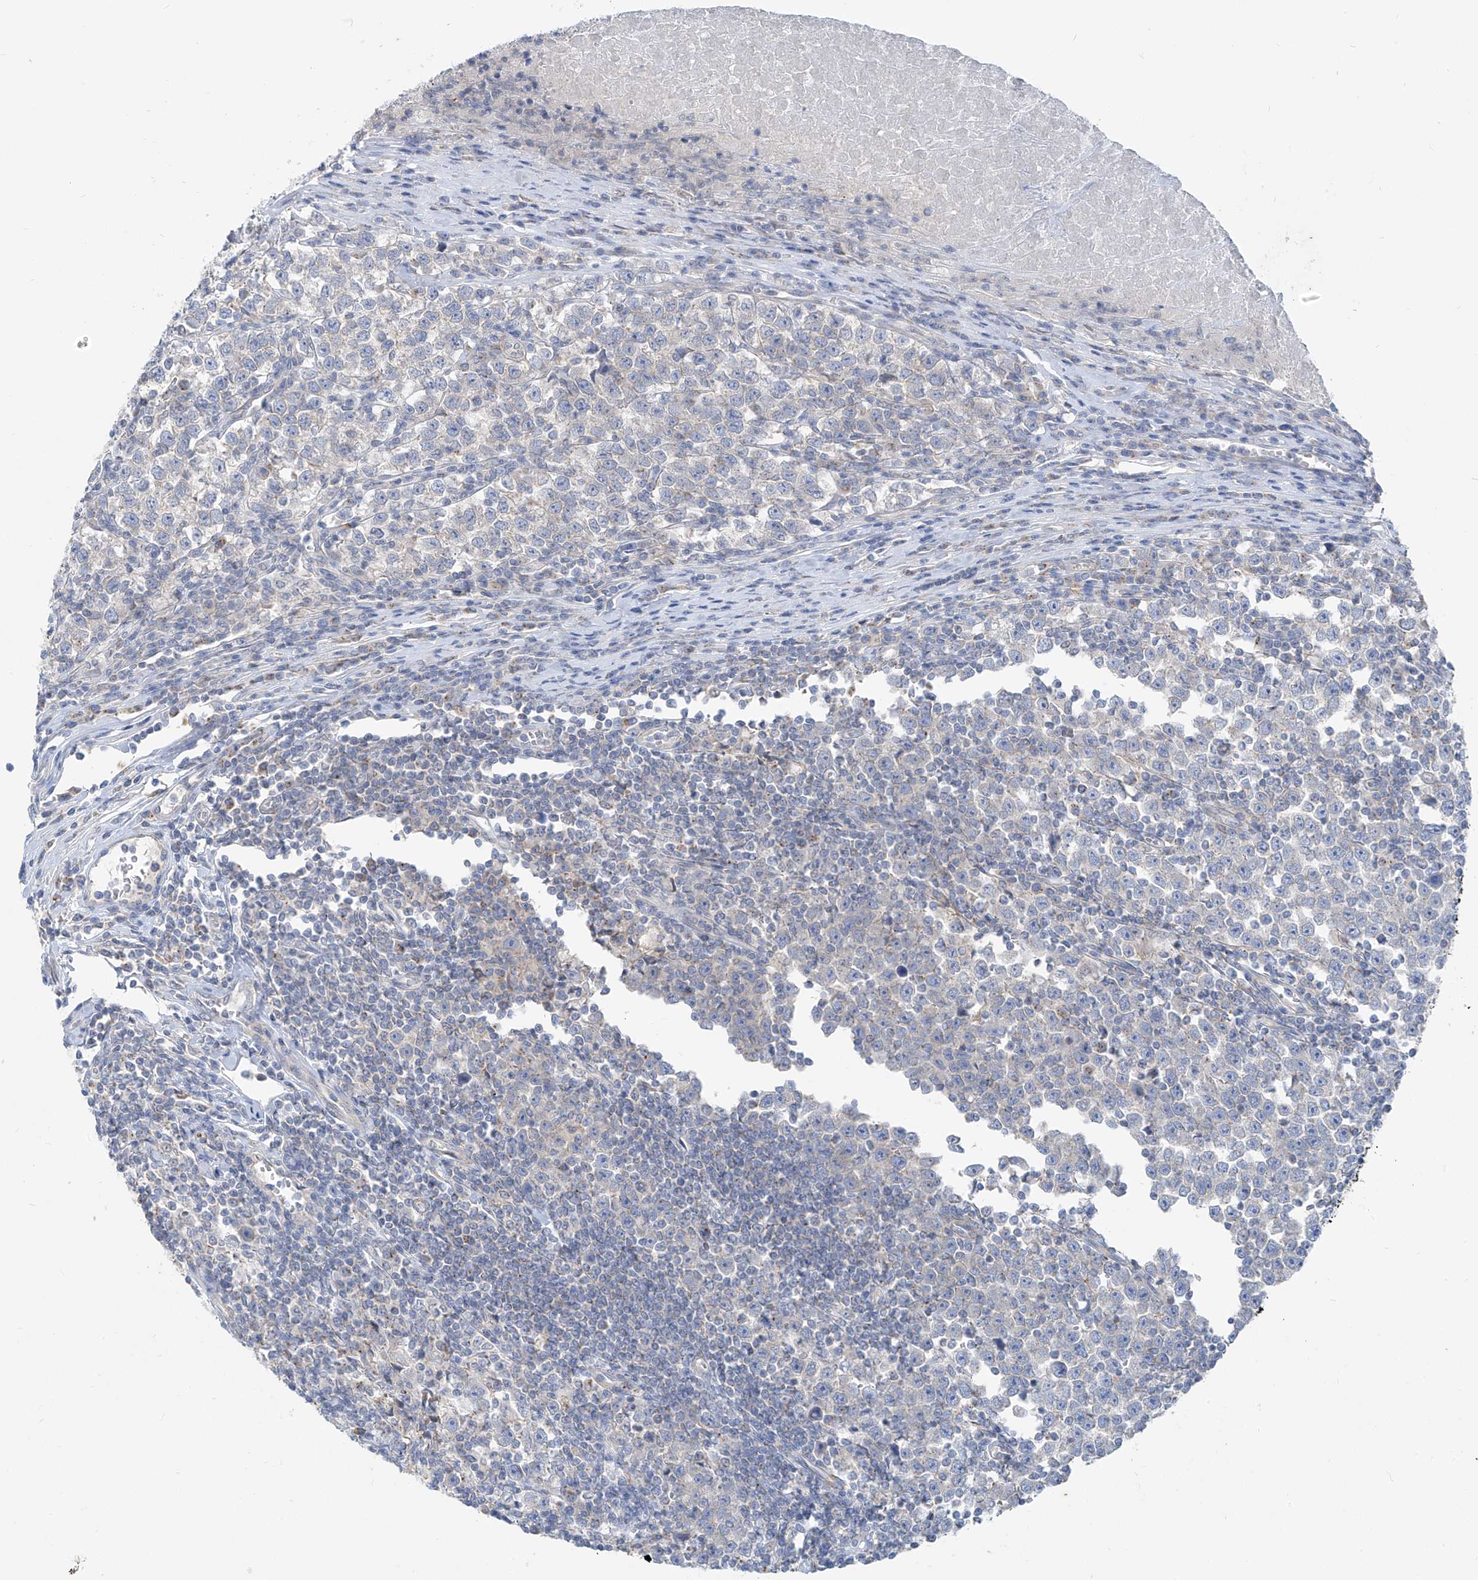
{"staining": {"intensity": "negative", "quantity": "none", "location": "none"}, "tissue": "testis cancer", "cell_type": "Tumor cells", "image_type": "cancer", "snomed": [{"axis": "morphology", "description": "Normal tissue, NOS"}, {"axis": "morphology", "description": "Seminoma, NOS"}, {"axis": "topography", "description": "Testis"}], "caption": "The immunohistochemistry image has no significant staining in tumor cells of testis cancer tissue.", "gene": "KRTAP25-1", "patient": {"sex": "male", "age": 43}}